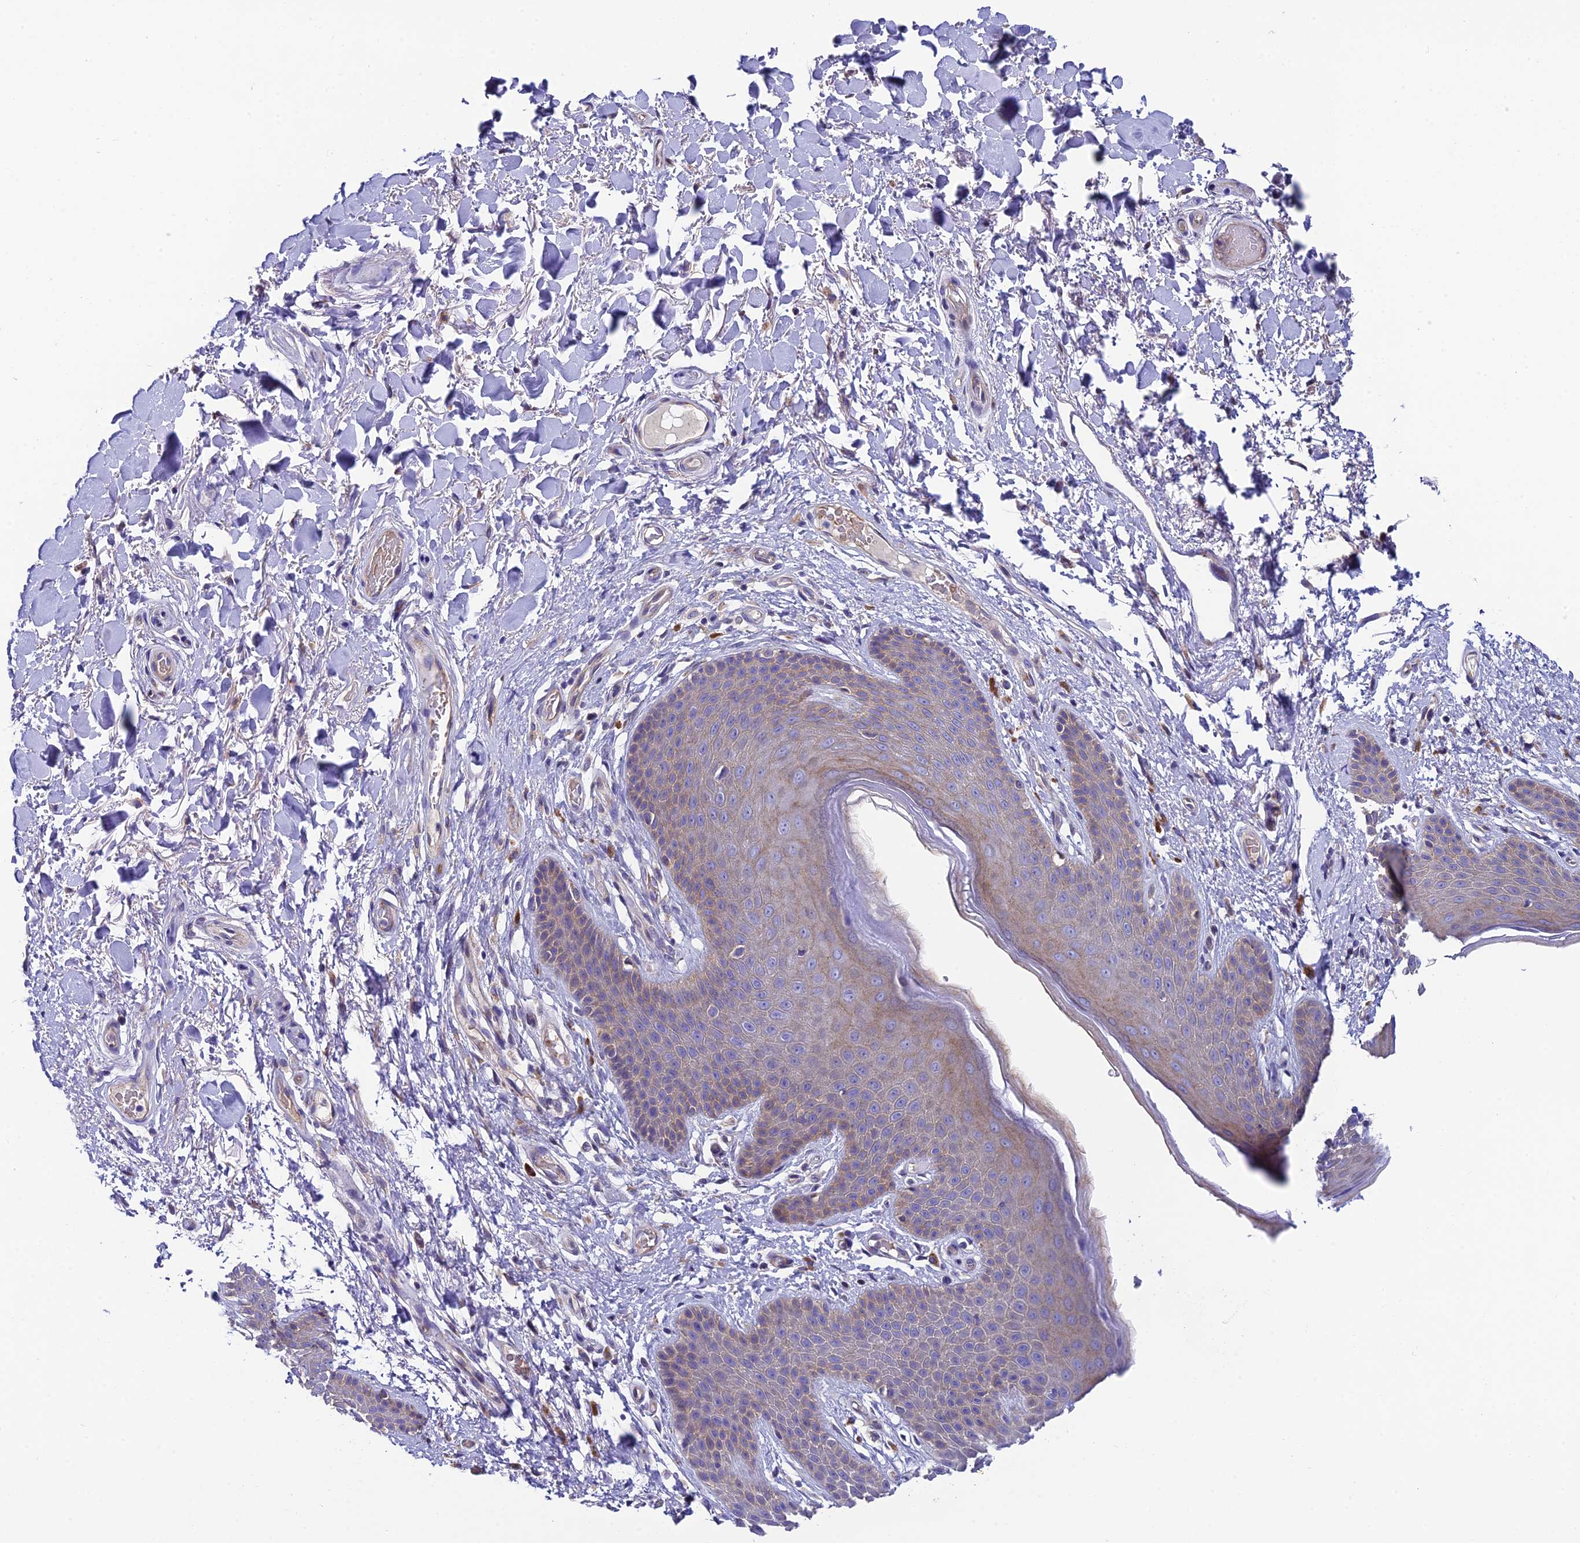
{"staining": {"intensity": "weak", "quantity": "25%-75%", "location": "cytoplasmic/membranous"}, "tissue": "skin", "cell_type": "Epidermal cells", "image_type": "normal", "snomed": [{"axis": "morphology", "description": "Normal tissue, NOS"}, {"axis": "topography", "description": "Anal"}], "caption": "Normal skin demonstrates weak cytoplasmic/membranous positivity in approximately 25%-75% of epidermal cells, visualized by immunohistochemistry.", "gene": "MACIR", "patient": {"sex": "male", "age": 74}}